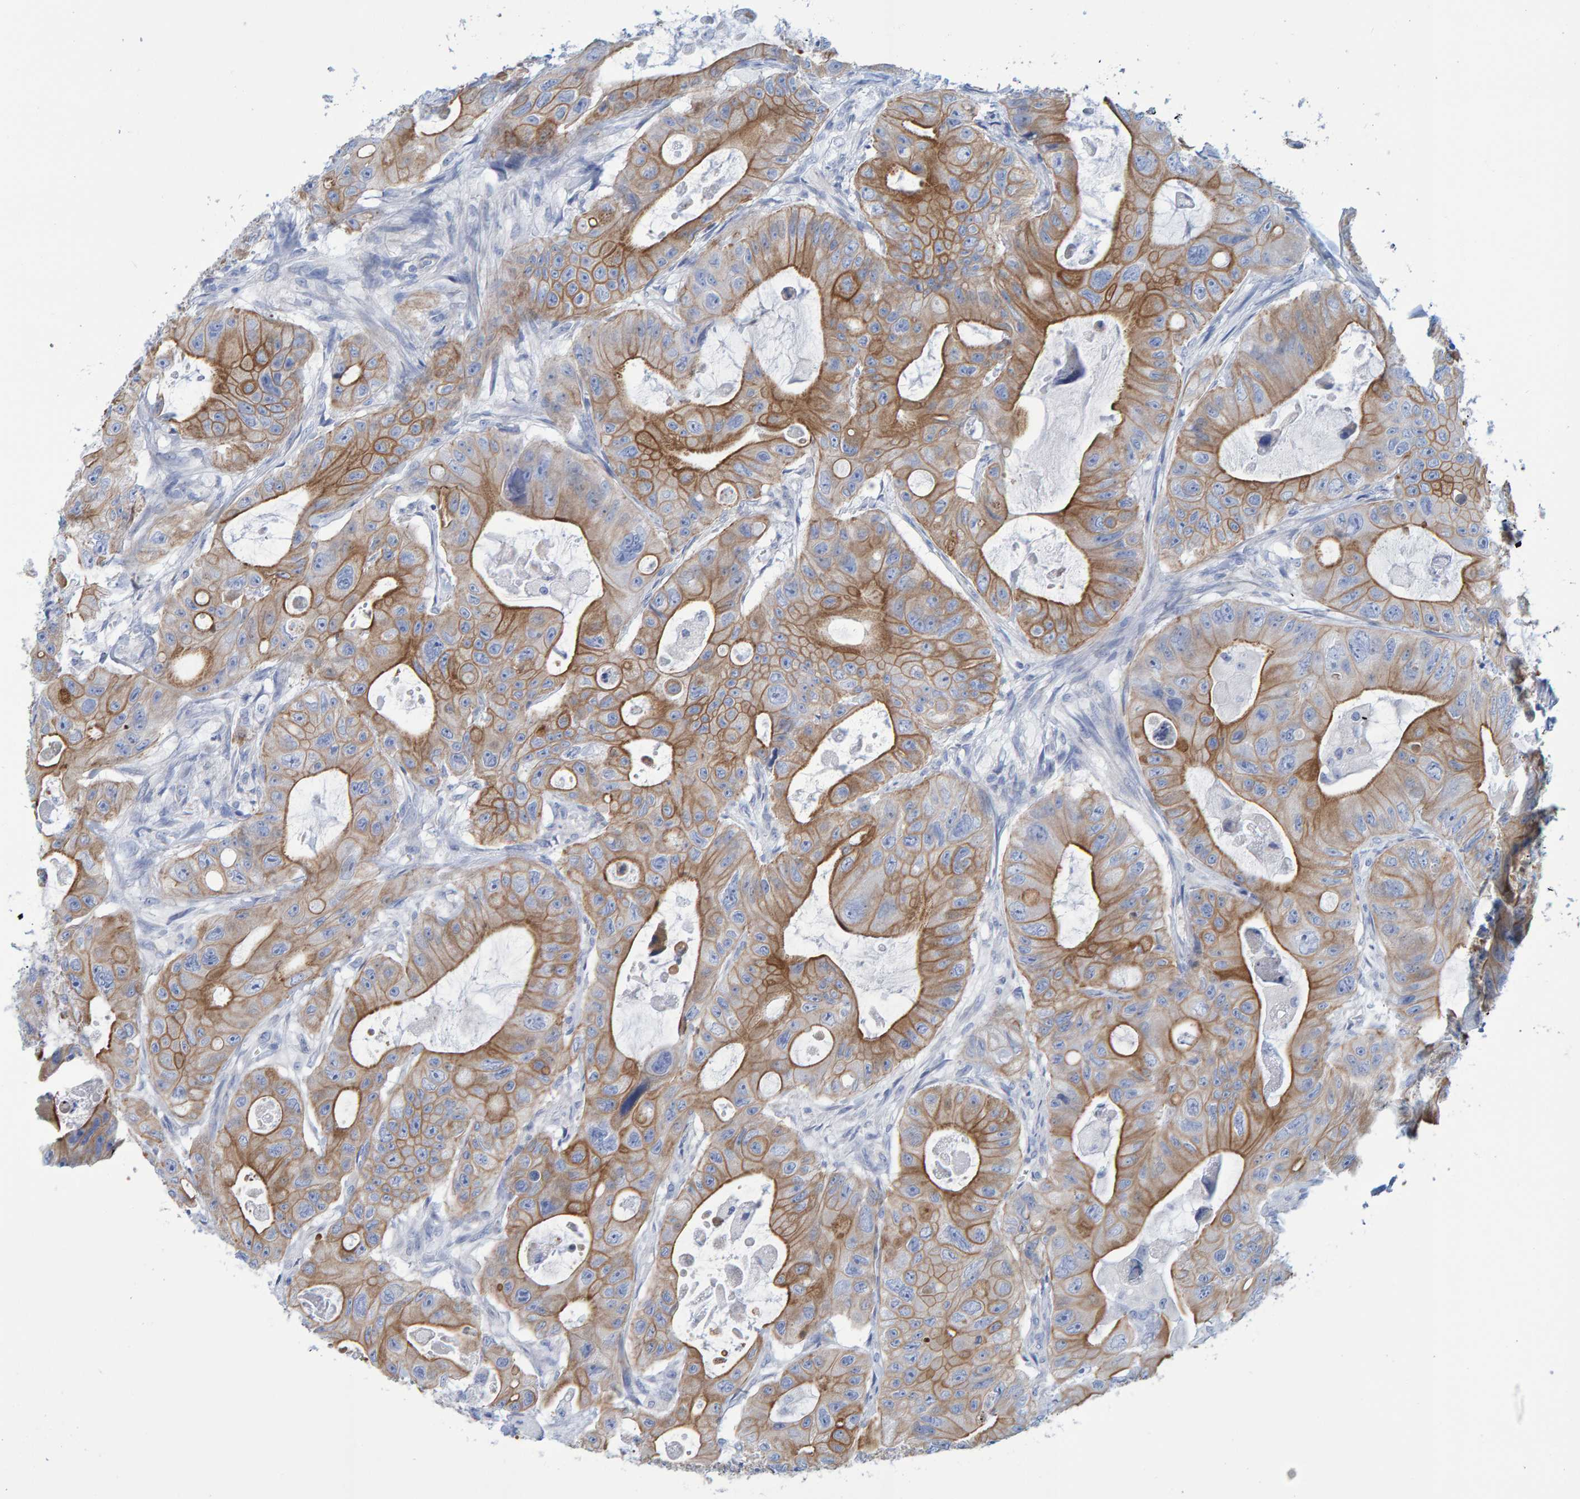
{"staining": {"intensity": "moderate", "quantity": ">75%", "location": "cytoplasmic/membranous"}, "tissue": "colorectal cancer", "cell_type": "Tumor cells", "image_type": "cancer", "snomed": [{"axis": "morphology", "description": "Adenocarcinoma, NOS"}, {"axis": "topography", "description": "Colon"}], "caption": "Colorectal cancer was stained to show a protein in brown. There is medium levels of moderate cytoplasmic/membranous staining in approximately >75% of tumor cells.", "gene": "JAKMIP3", "patient": {"sex": "female", "age": 46}}